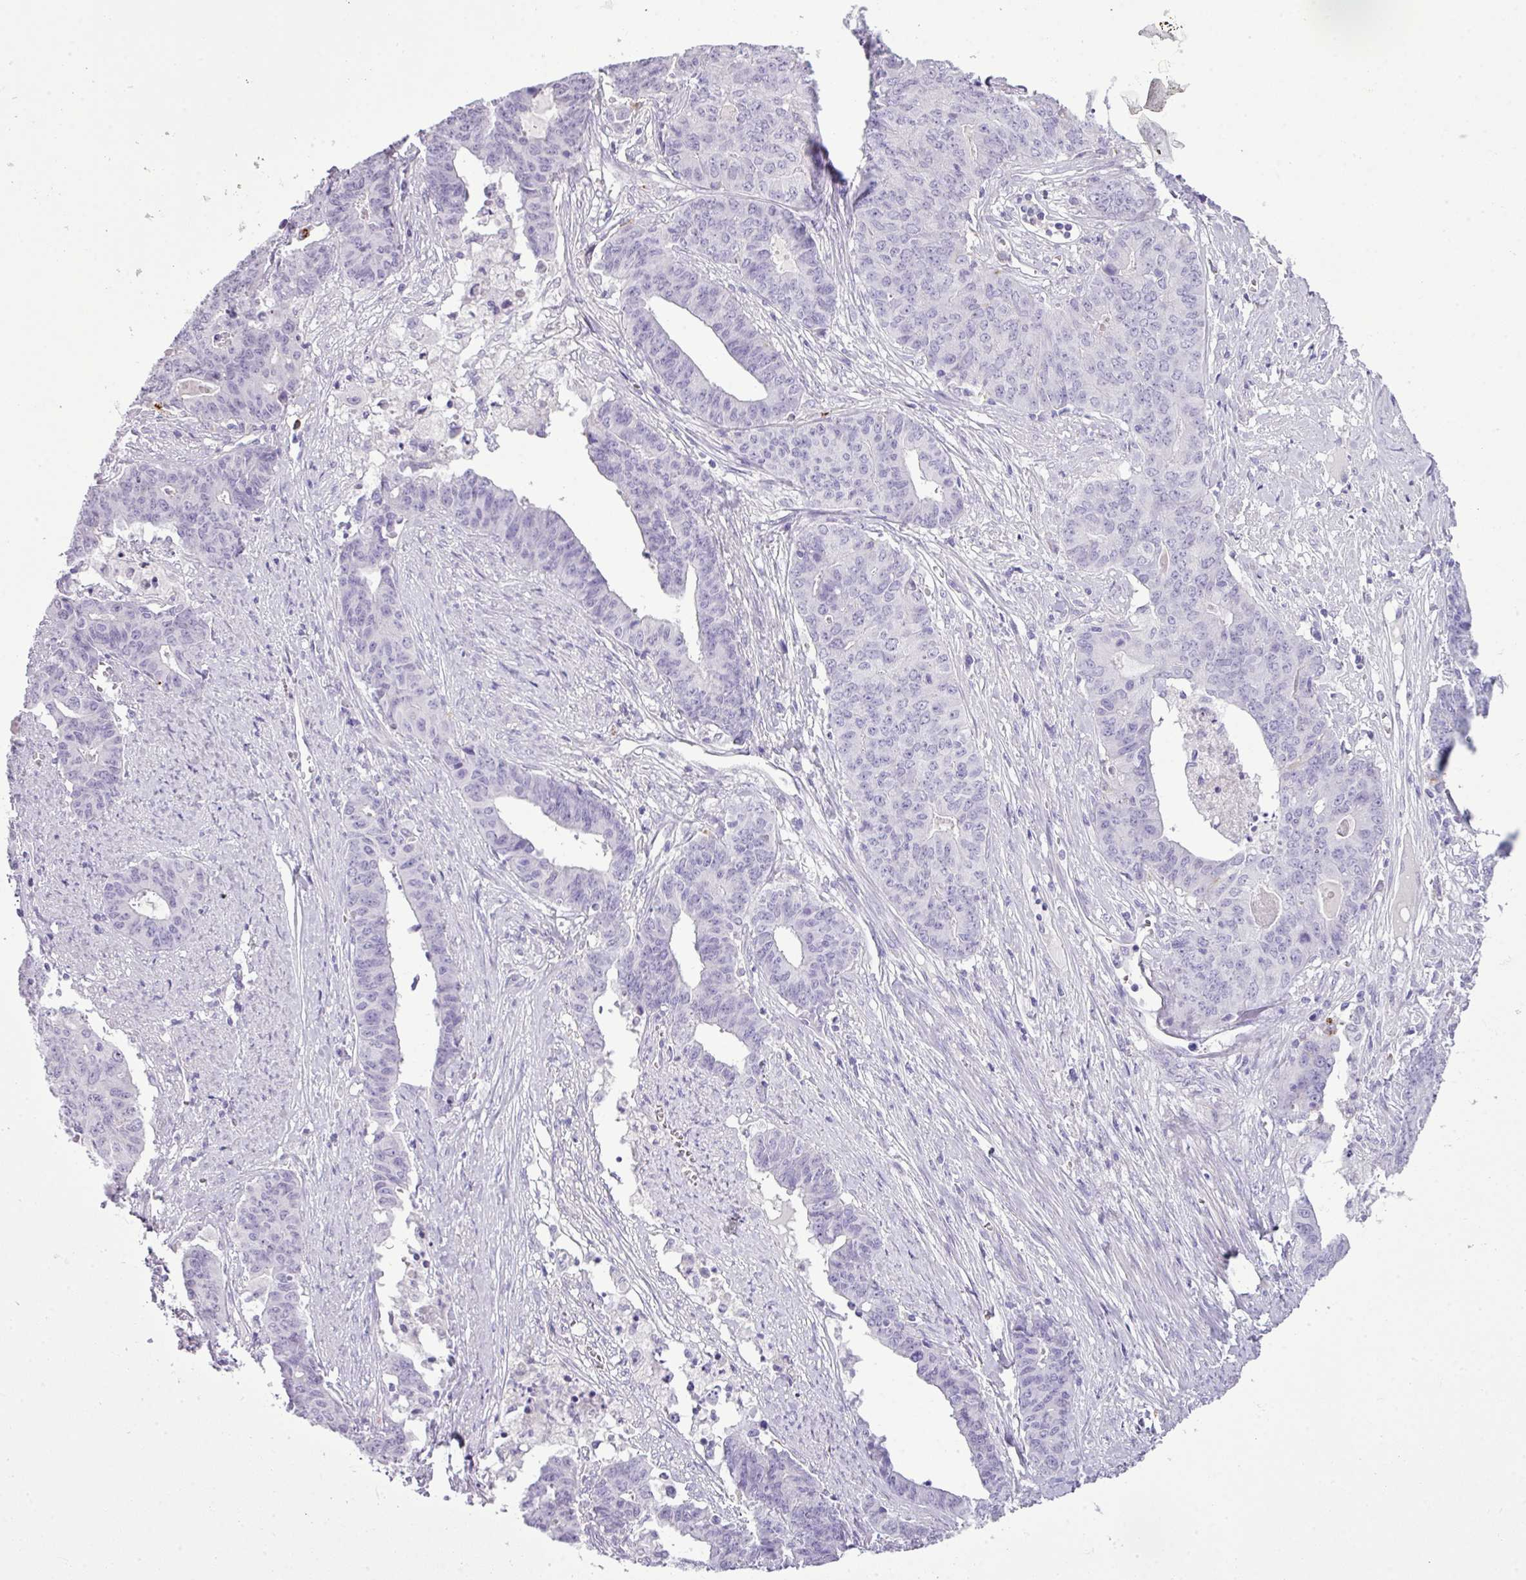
{"staining": {"intensity": "negative", "quantity": "none", "location": "none"}, "tissue": "endometrial cancer", "cell_type": "Tumor cells", "image_type": "cancer", "snomed": [{"axis": "morphology", "description": "Adenocarcinoma, NOS"}, {"axis": "topography", "description": "Endometrium"}], "caption": "The image exhibits no significant expression in tumor cells of adenocarcinoma (endometrial).", "gene": "RBMXL2", "patient": {"sex": "female", "age": 59}}